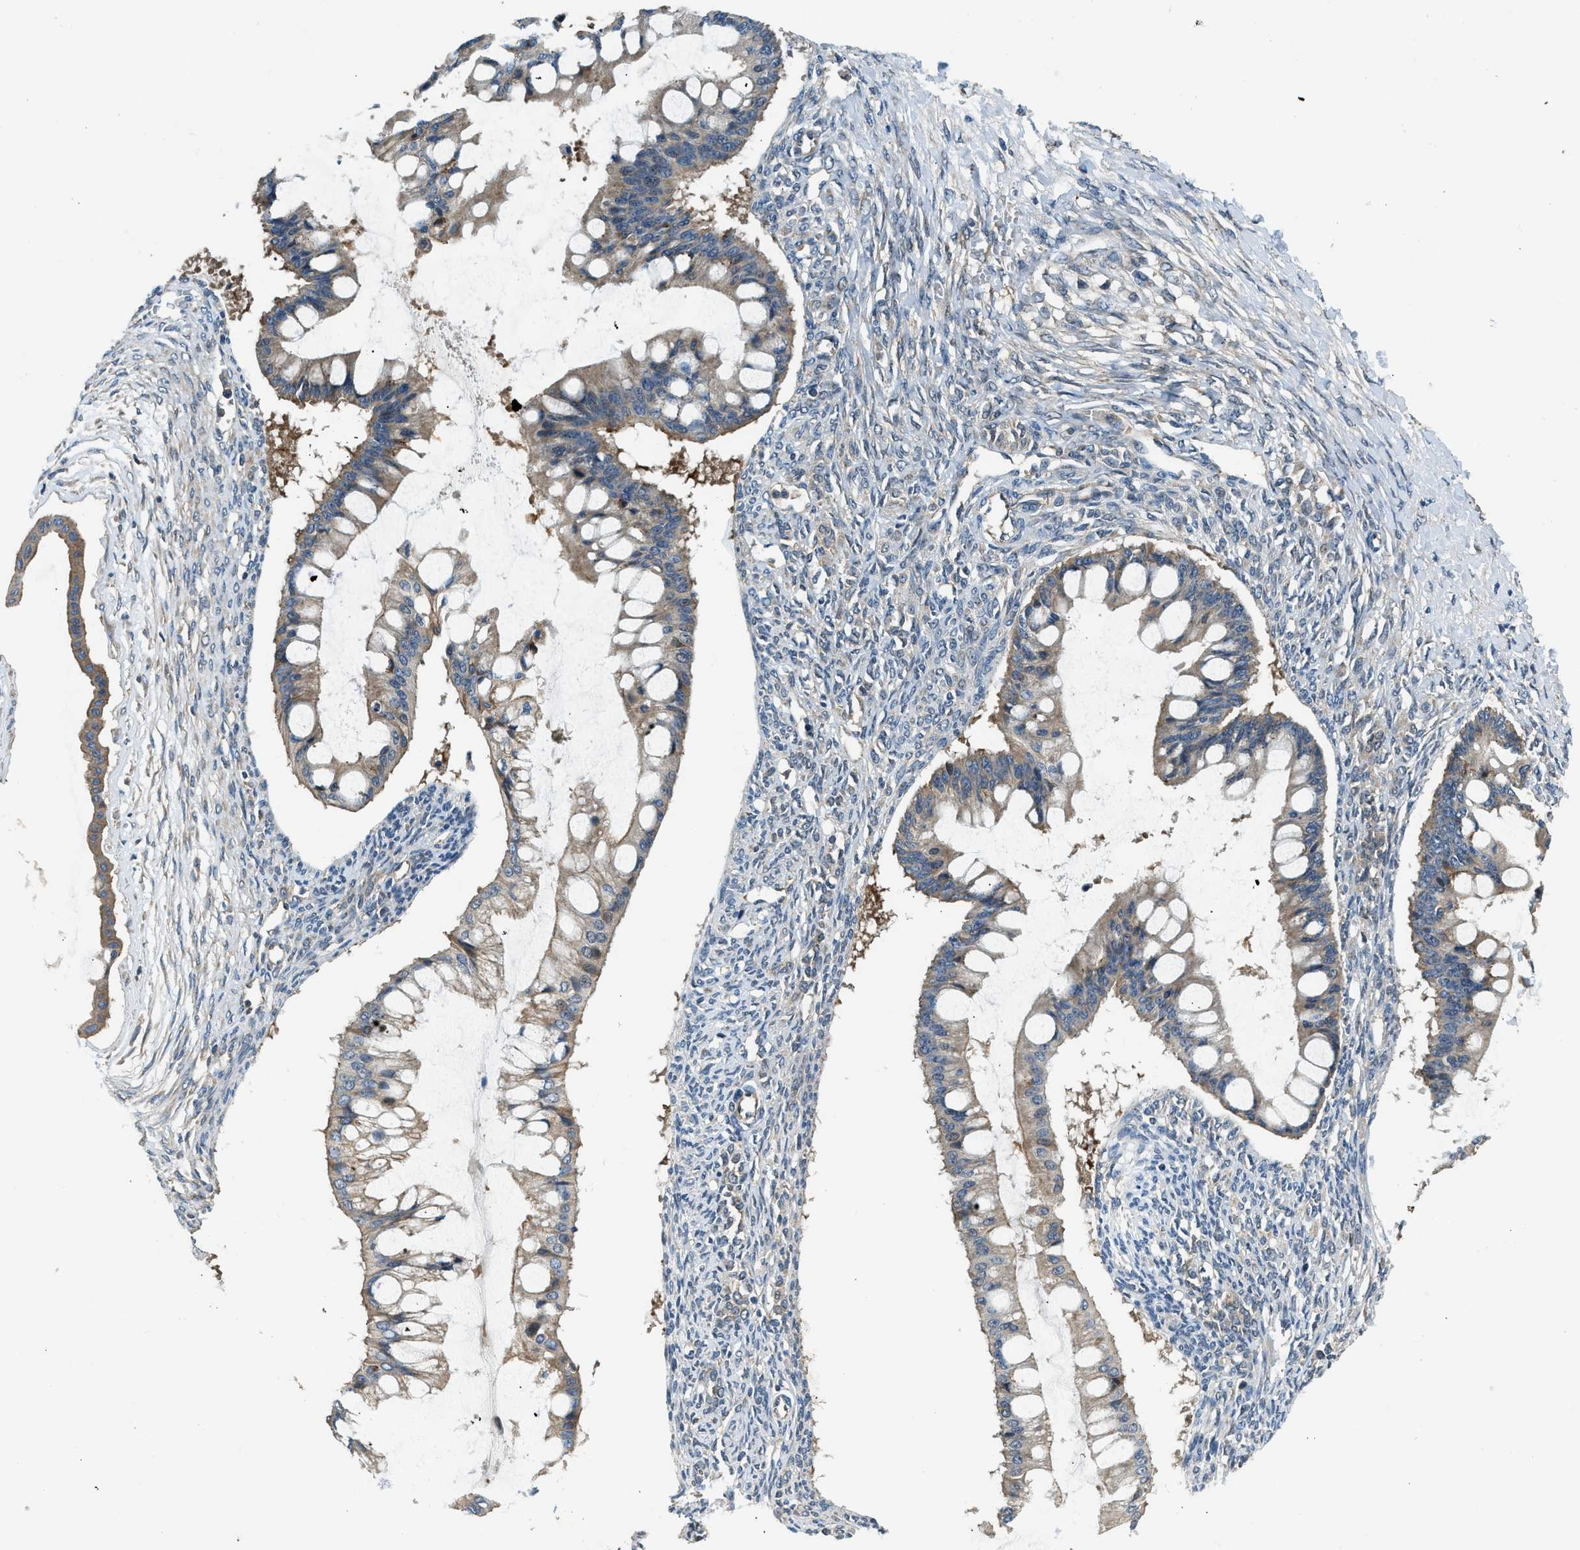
{"staining": {"intensity": "moderate", "quantity": ">75%", "location": "cytoplasmic/membranous"}, "tissue": "ovarian cancer", "cell_type": "Tumor cells", "image_type": "cancer", "snomed": [{"axis": "morphology", "description": "Cystadenocarcinoma, mucinous, NOS"}, {"axis": "topography", "description": "Ovary"}], "caption": "Protein expression analysis of human ovarian cancer reveals moderate cytoplasmic/membranous expression in about >75% of tumor cells. (DAB = brown stain, brightfield microscopy at high magnification).", "gene": "IL3RA", "patient": {"sex": "female", "age": 73}}